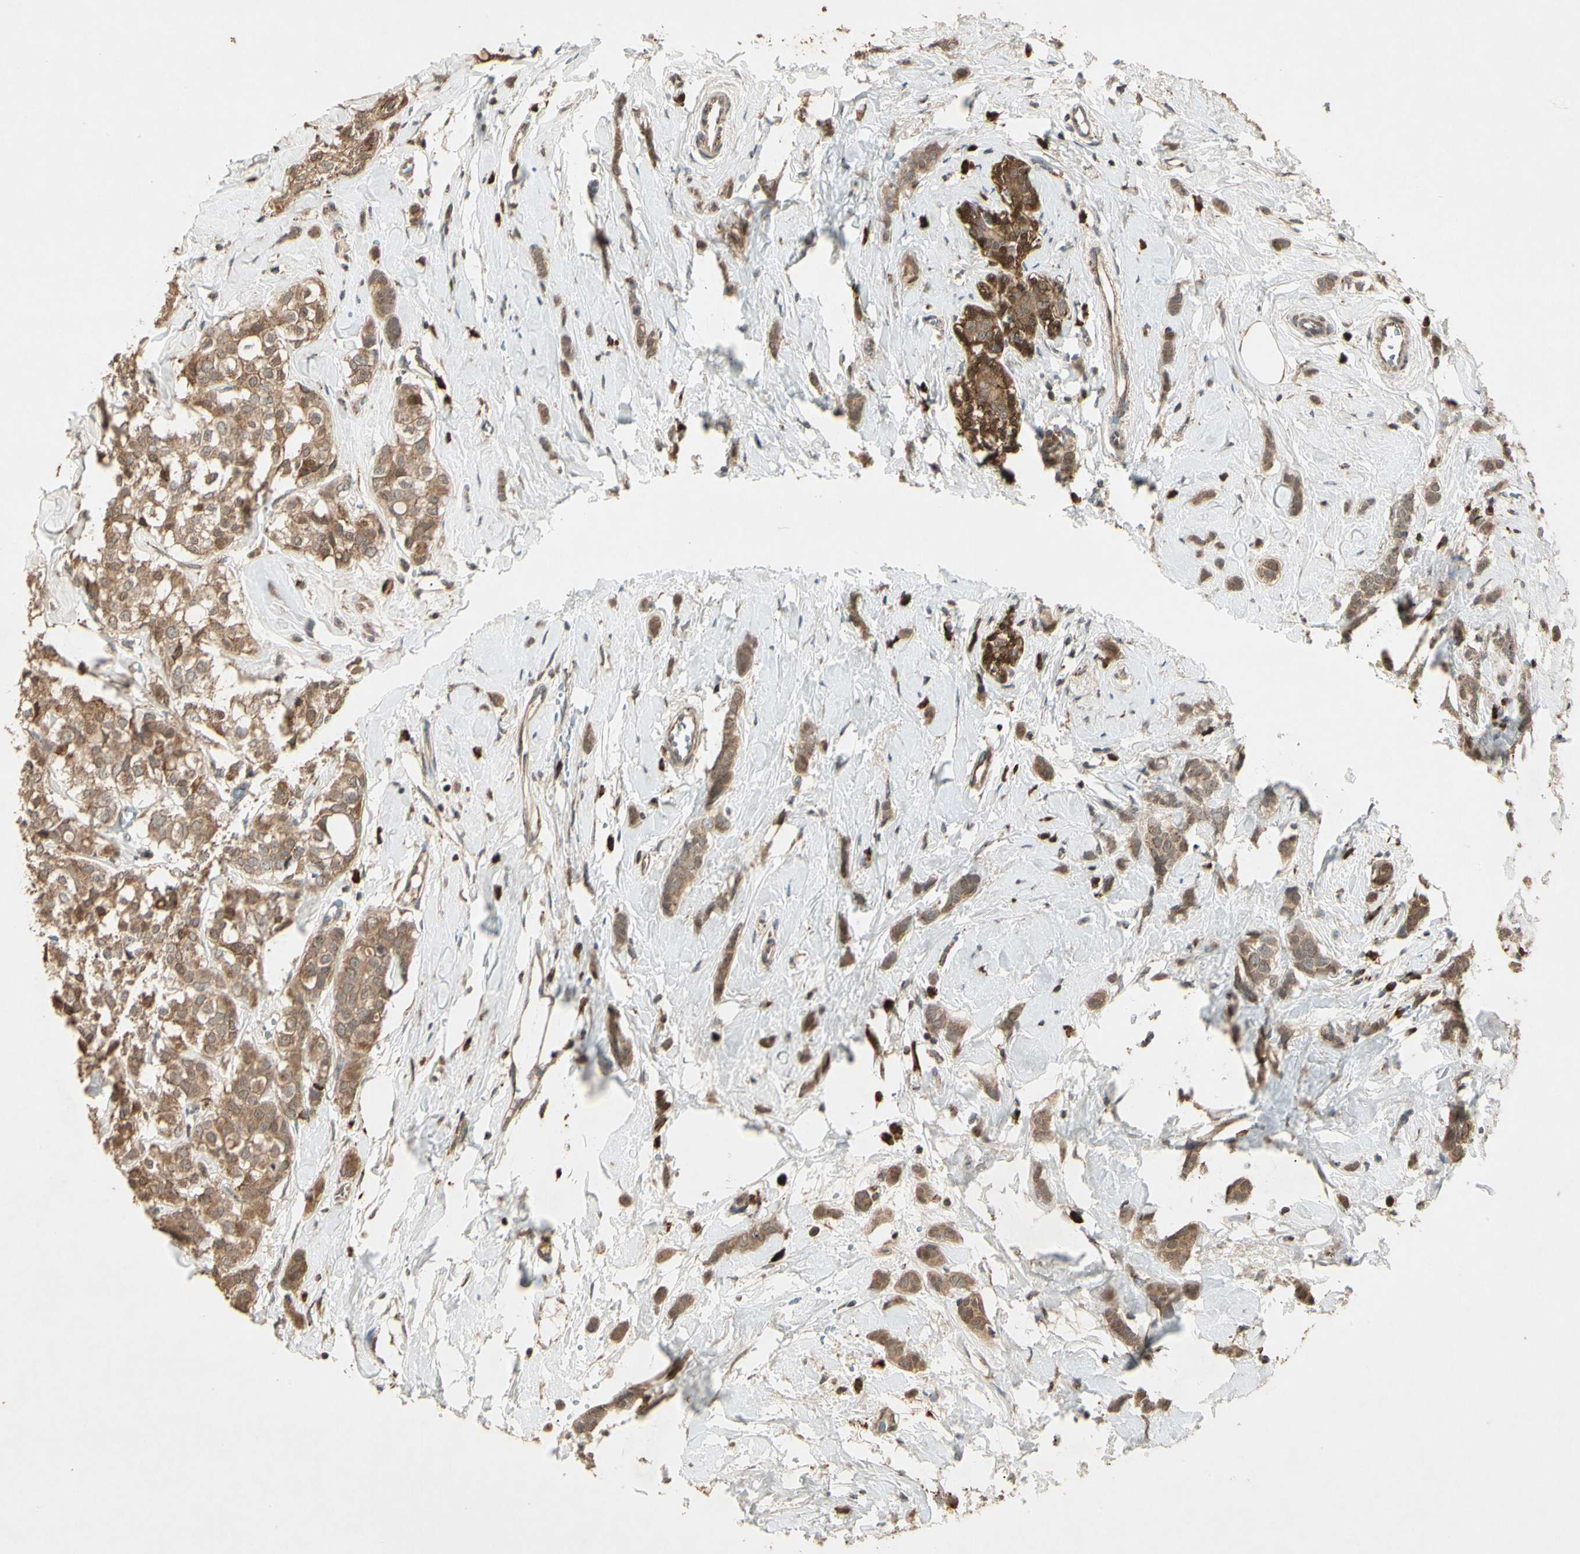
{"staining": {"intensity": "moderate", "quantity": ">75%", "location": "cytoplasmic/membranous"}, "tissue": "breast cancer", "cell_type": "Tumor cells", "image_type": "cancer", "snomed": [{"axis": "morphology", "description": "Lobular carcinoma"}, {"axis": "topography", "description": "Breast"}], "caption": "Human lobular carcinoma (breast) stained for a protein (brown) exhibits moderate cytoplasmic/membranous positive positivity in approximately >75% of tumor cells.", "gene": "PRDX5", "patient": {"sex": "female", "age": 60}}